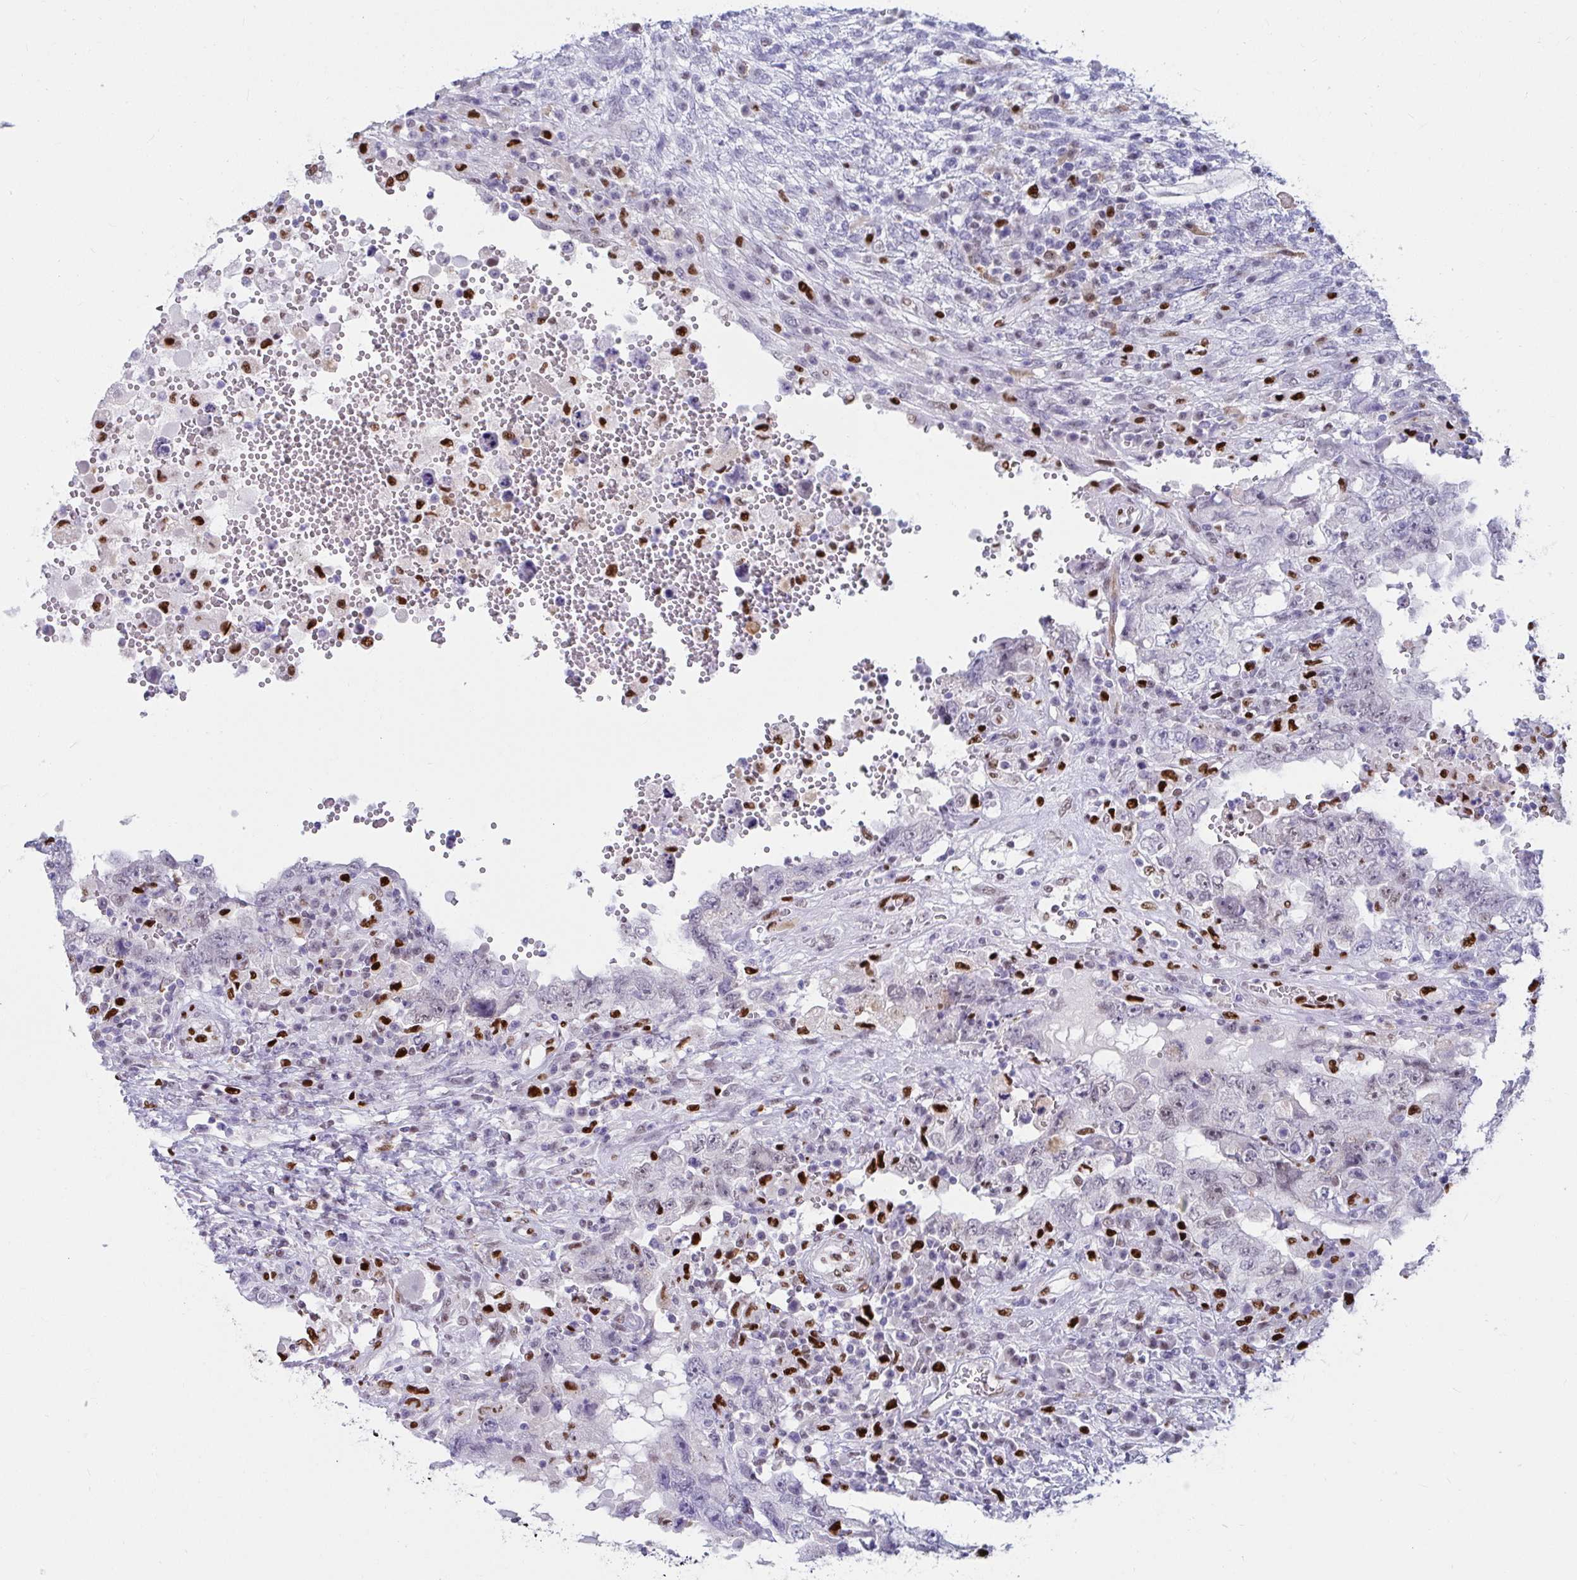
{"staining": {"intensity": "negative", "quantity": "none", "location": "none"}, "tissue": "testis cancer", "cell_type": "Tumor cells", "image_type": "cancer", "snomed": [{"axis": "morphology", "description": "Carcinoma, Embryonal, NOS"}, {"axis": "topography", "description": "Testis"}], "caption": "A photomicrograph of testis cancer stained for a protein exhibits no brown staining in tumor cells.", "gene": "ZNF586", "patient": {"sex": "male", "age": 26}}